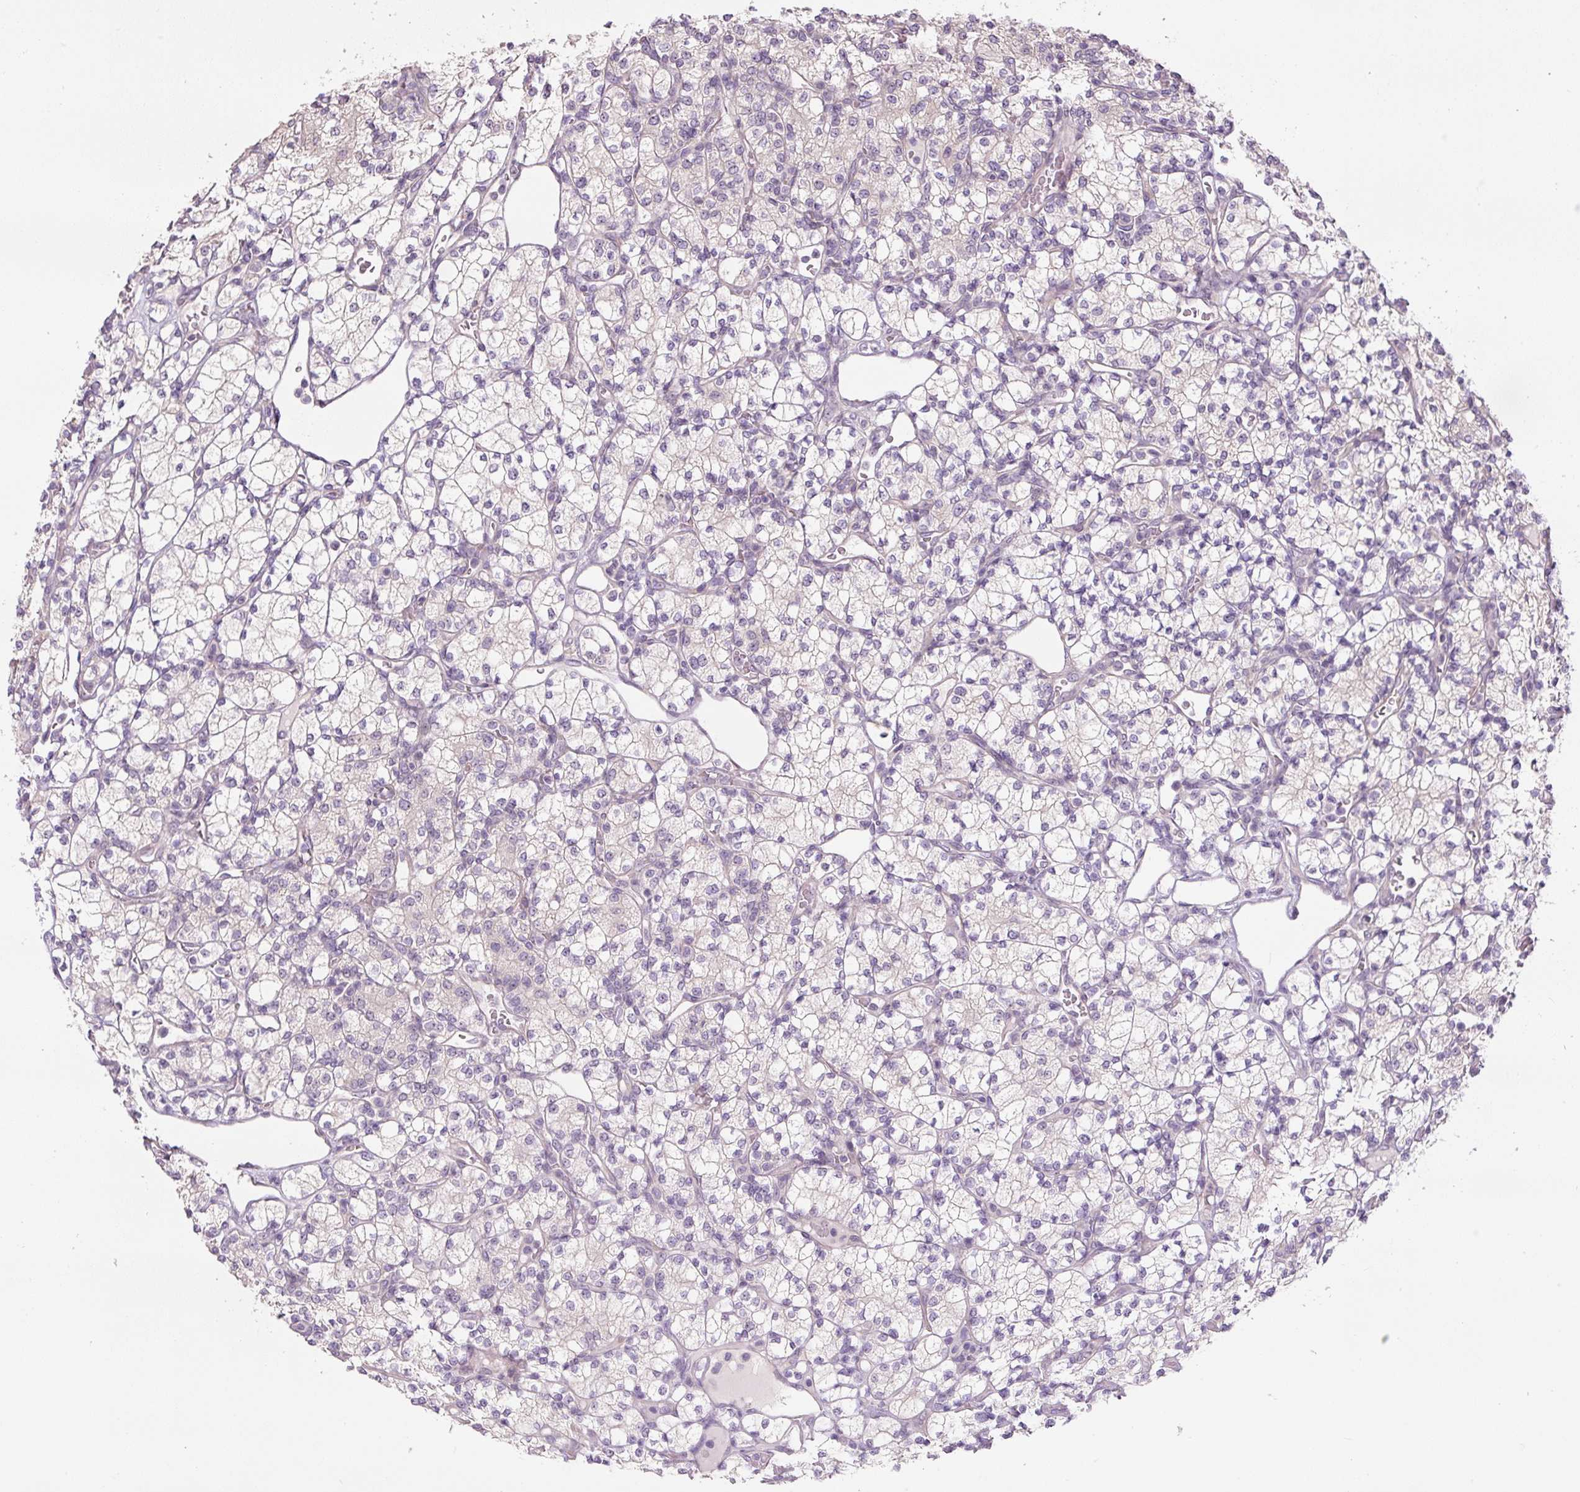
{"staining": {"intensity": "negative", "quantity": "none", "location": "none"}, "tissue": "renal cancer", "cell_type": "Tumor cells", "image_type": "cancer", "snomed": [{"axis": "morphology", "description": "Adenocarcinoma, NOS"}, {"axis": "topography", "description": "Kidney"}], "caption": "Immunohistochemistry of human adenocarcinoma (renal) demonstrates no staining in tumor cells. (Brightfield microscopy of DAB (3,3'-diaminobenzidine) immunohistochemistry (IHC) at high magnification).", "gene": "TMEM151B", "patient": {"sex": "male", "age": 77}}